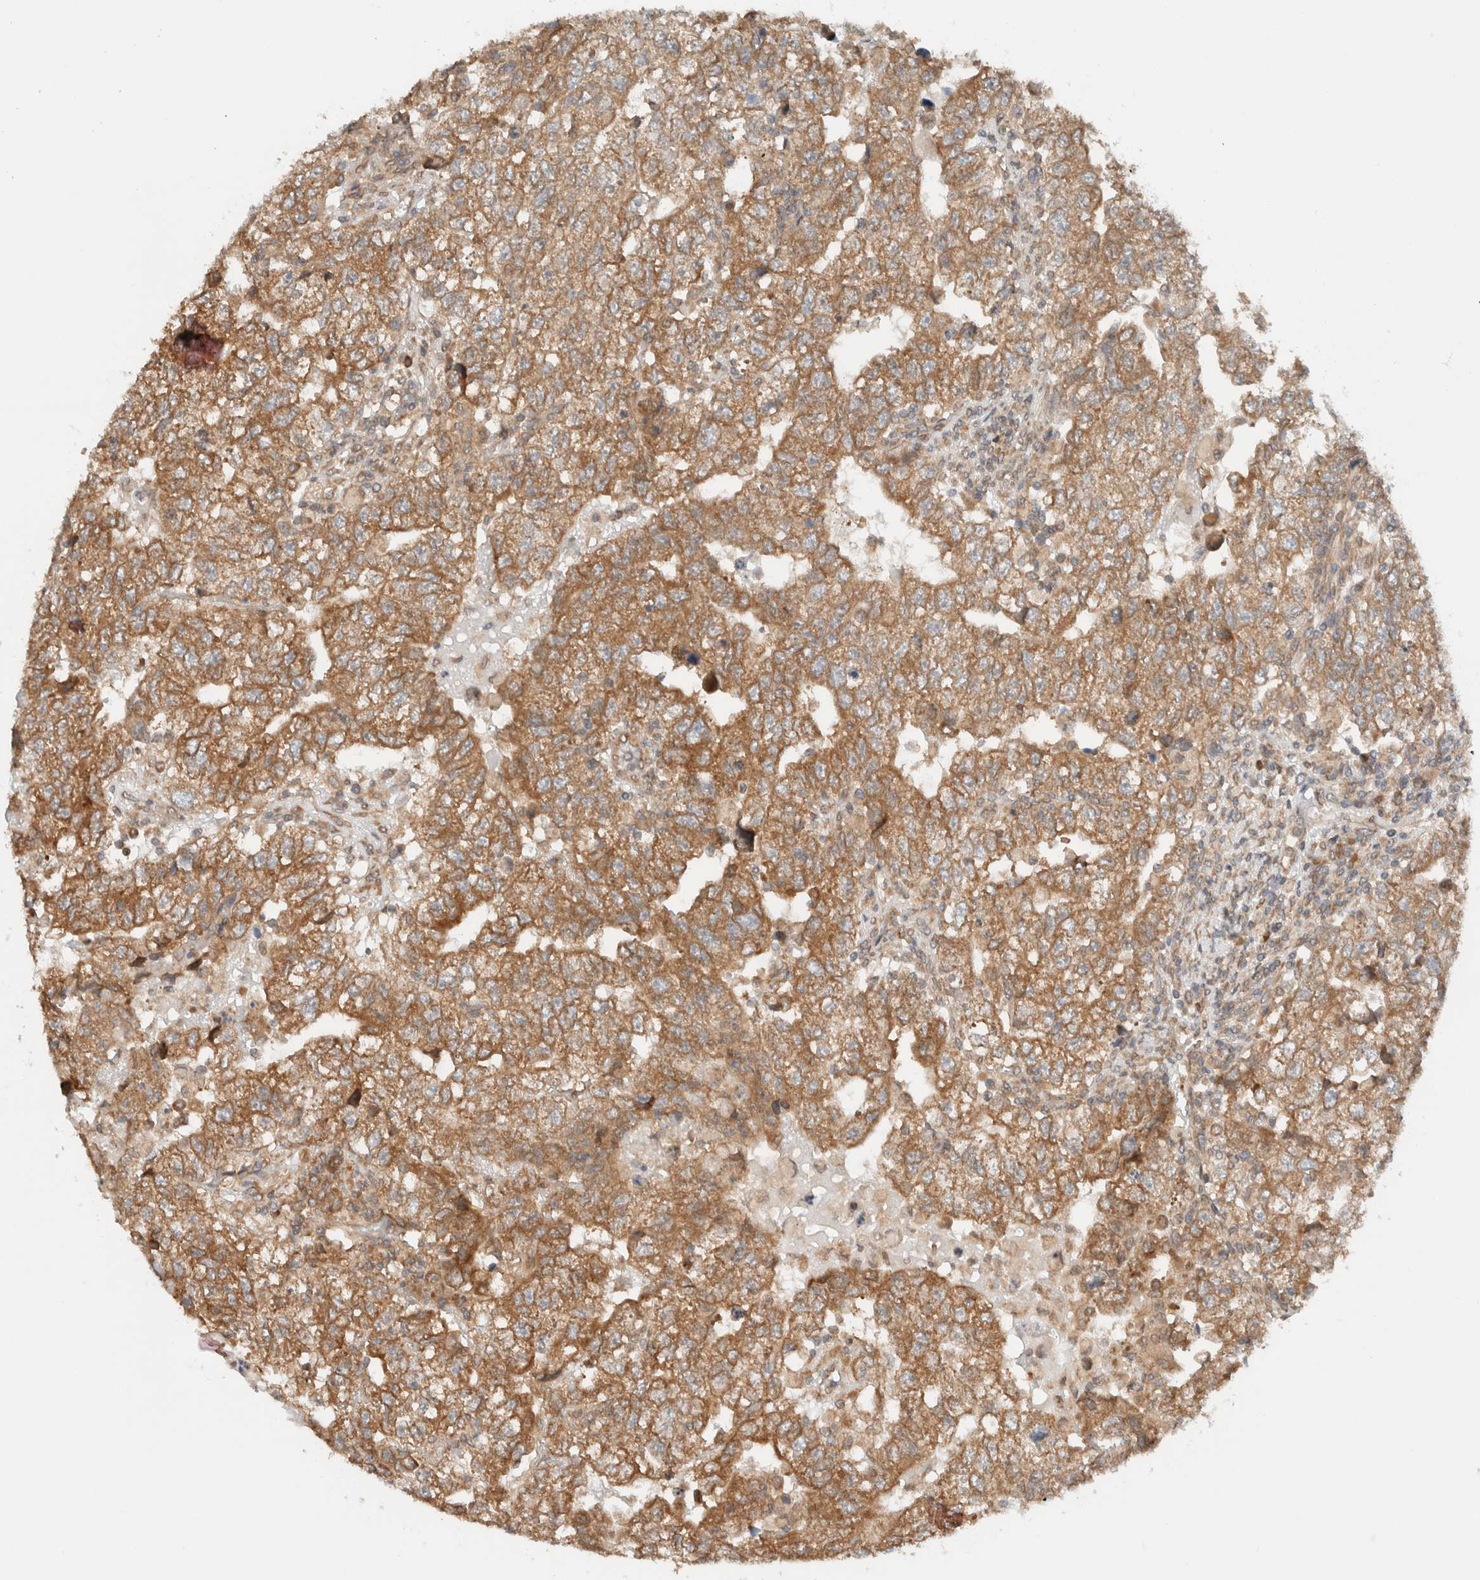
{"staining": {"intensity": "moderate", "quantity": ">75%", "location": "cytoplasmic/membranous"}, "tissue": "testis cancer", "cell_type": "Tumor cells", "image_type": "cancer", "snomed": [{"axis": "morphology", "description": "Carcinoma, Embryonal, NOS"}, {"axis": "topography", "description": "Testis"}], "caption": "A high-resolution image shows IHC staining of testis cancer, which reveals moderate cytoplasmic/membranous expression in approximately >75% of tumor cells. (brown staining indicates protein expression, while blue staining denotes nuclei).", "gene": "ARFGEF2", "patient": {"sex": "male", "age": 36}}